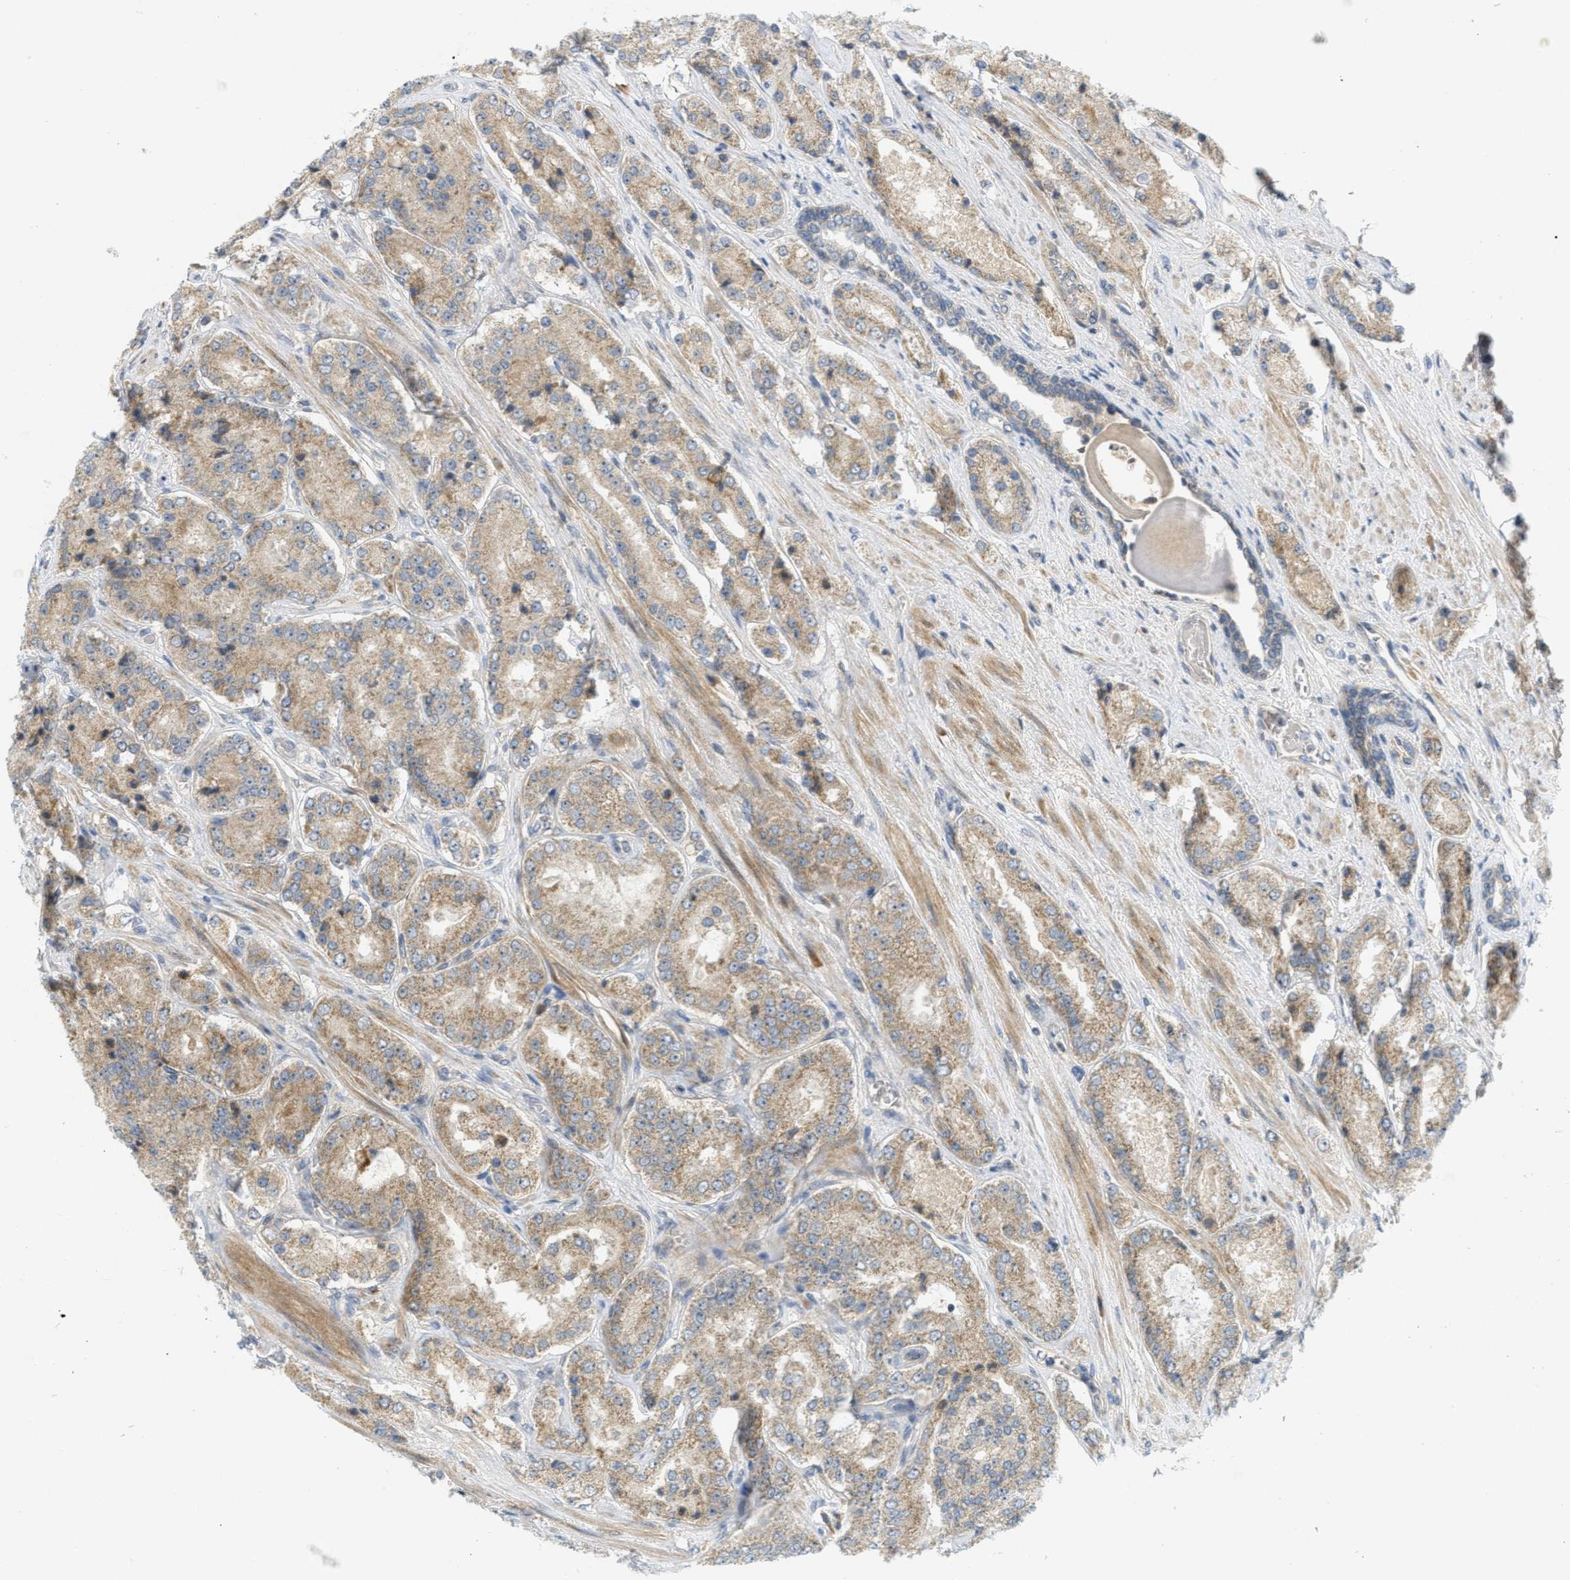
{"staining": {"intensity": "weak", "quantity": "25%-75%", "location": "cytoplasmic/membranous"}, "tissue": "prostate cancer", "cell_type": "Tumor cells", "image_type": "cancer", "snomed": [{"axis": "morphology", "description": "Adenocarcinoma, High grade"}, {"axis": "topography", "description": "Prostate"}], "caption": "Immunohistochemistry (IHC) (DAB (3,3'-diaminobenzidine)) staining of human prostate cancer (high-grade adenocarcinoma) demonstrates weak cytoplasmic/membranous protein positivity in approximately 25%-75% of tumor cells.", "gene": "PROC", "patient": {"sex": "male", "age": 65}}